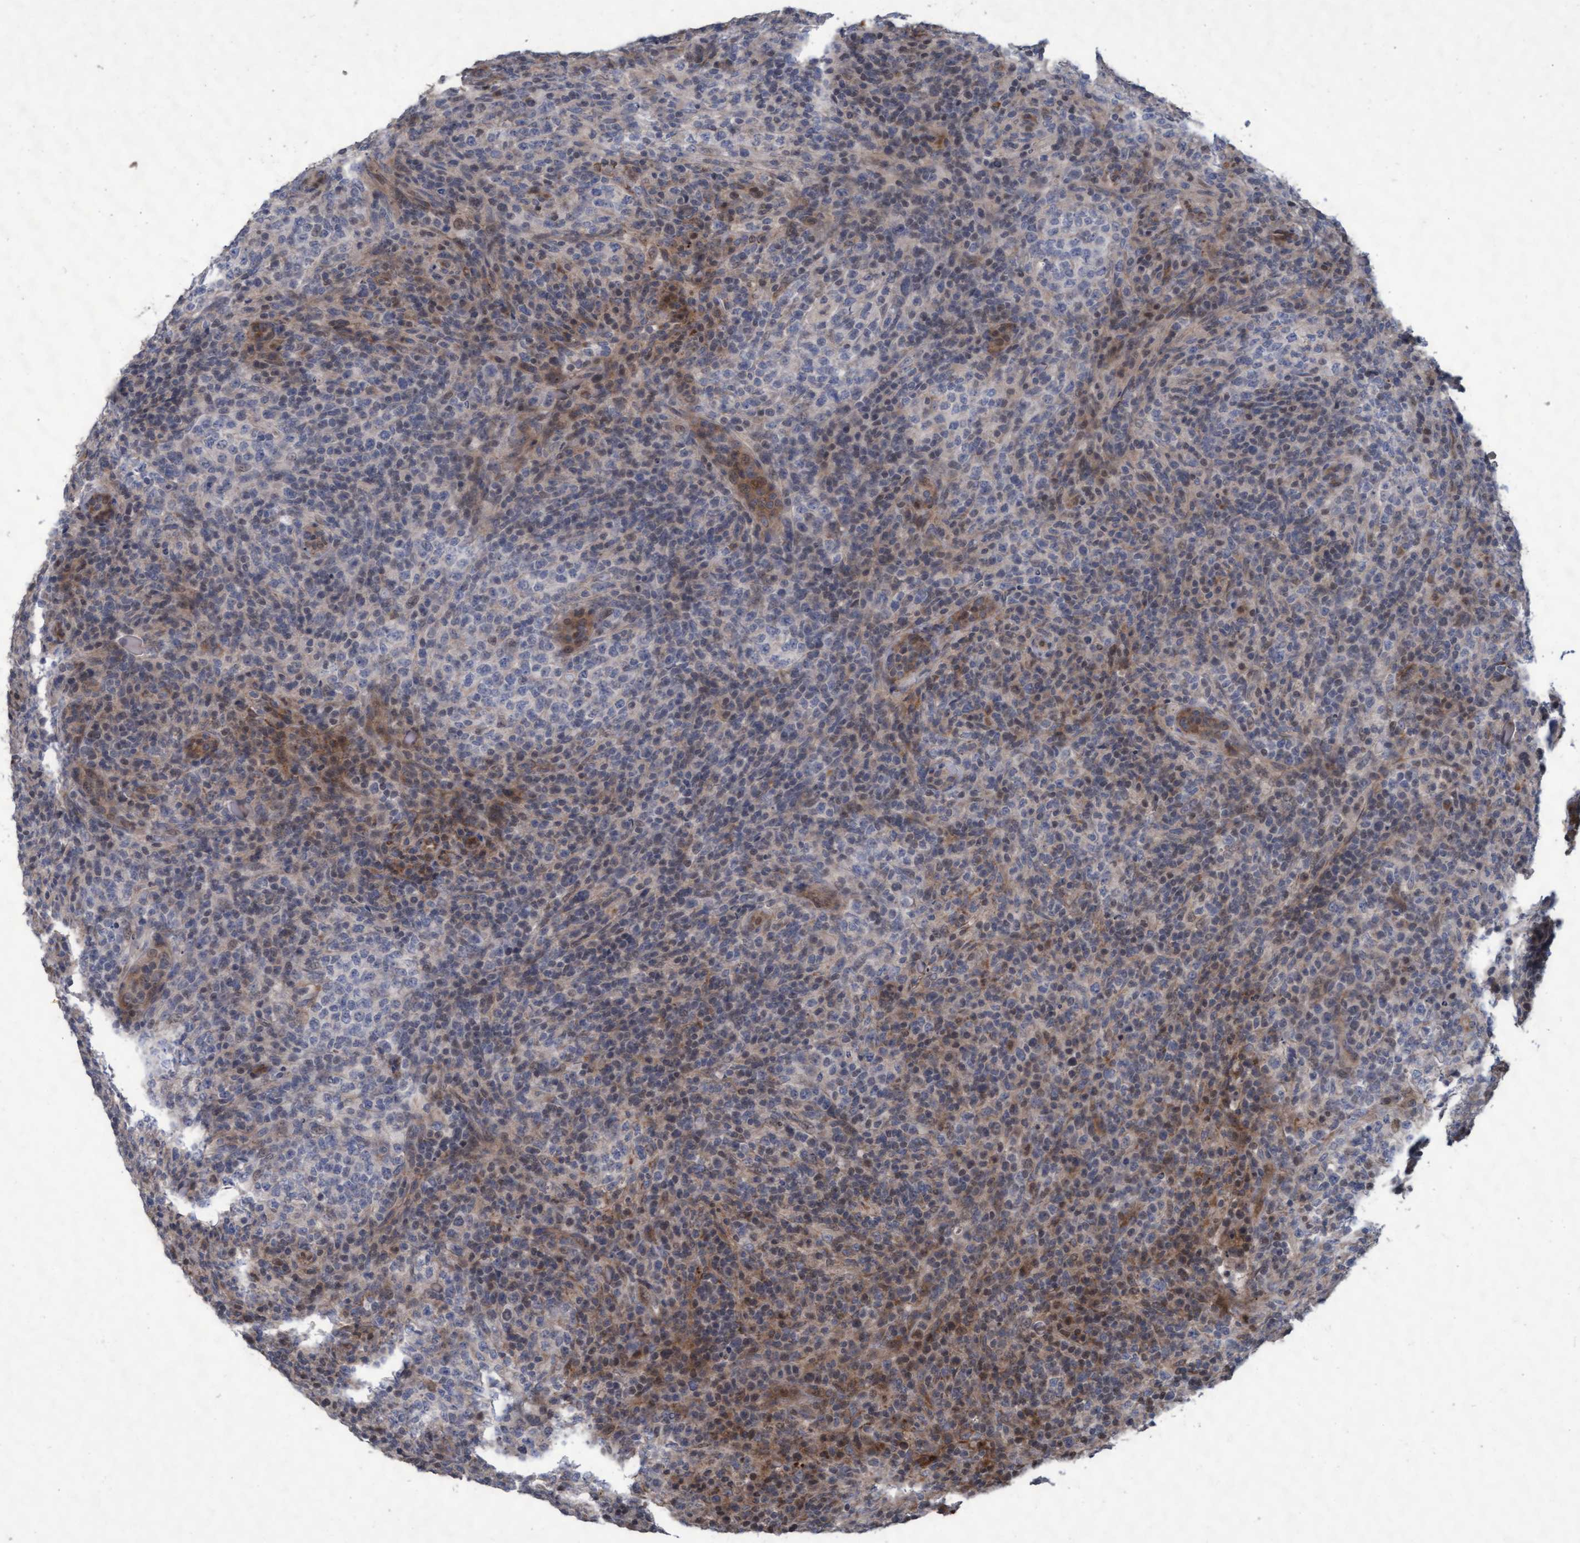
{"staining": {"intensity": "moderate", "quantity": "25%-75%", "location": "cytoplasmic/membranous,nuclear"}, "tissue": "lymphoma", "cell_type": "Tumor cells", "image_type": "cancer", "snomed": [{"axis": "morphology", "description": "Malignant lymphoma, non-Hodgkin's type, High grade"}, {"axis": "topography", "description": "Lymph node"}], "caption": "The image shows immunohistochemical staining of malignant lymphoma, non-Hodgkin's type (high-grade). There is moderate cytoplasmic/membranous and nuclear staining is identified in approximately 25%-75% of tumor cells.", "gene": "KCNC2", "patient": {"sex": "female", "age": 76}}